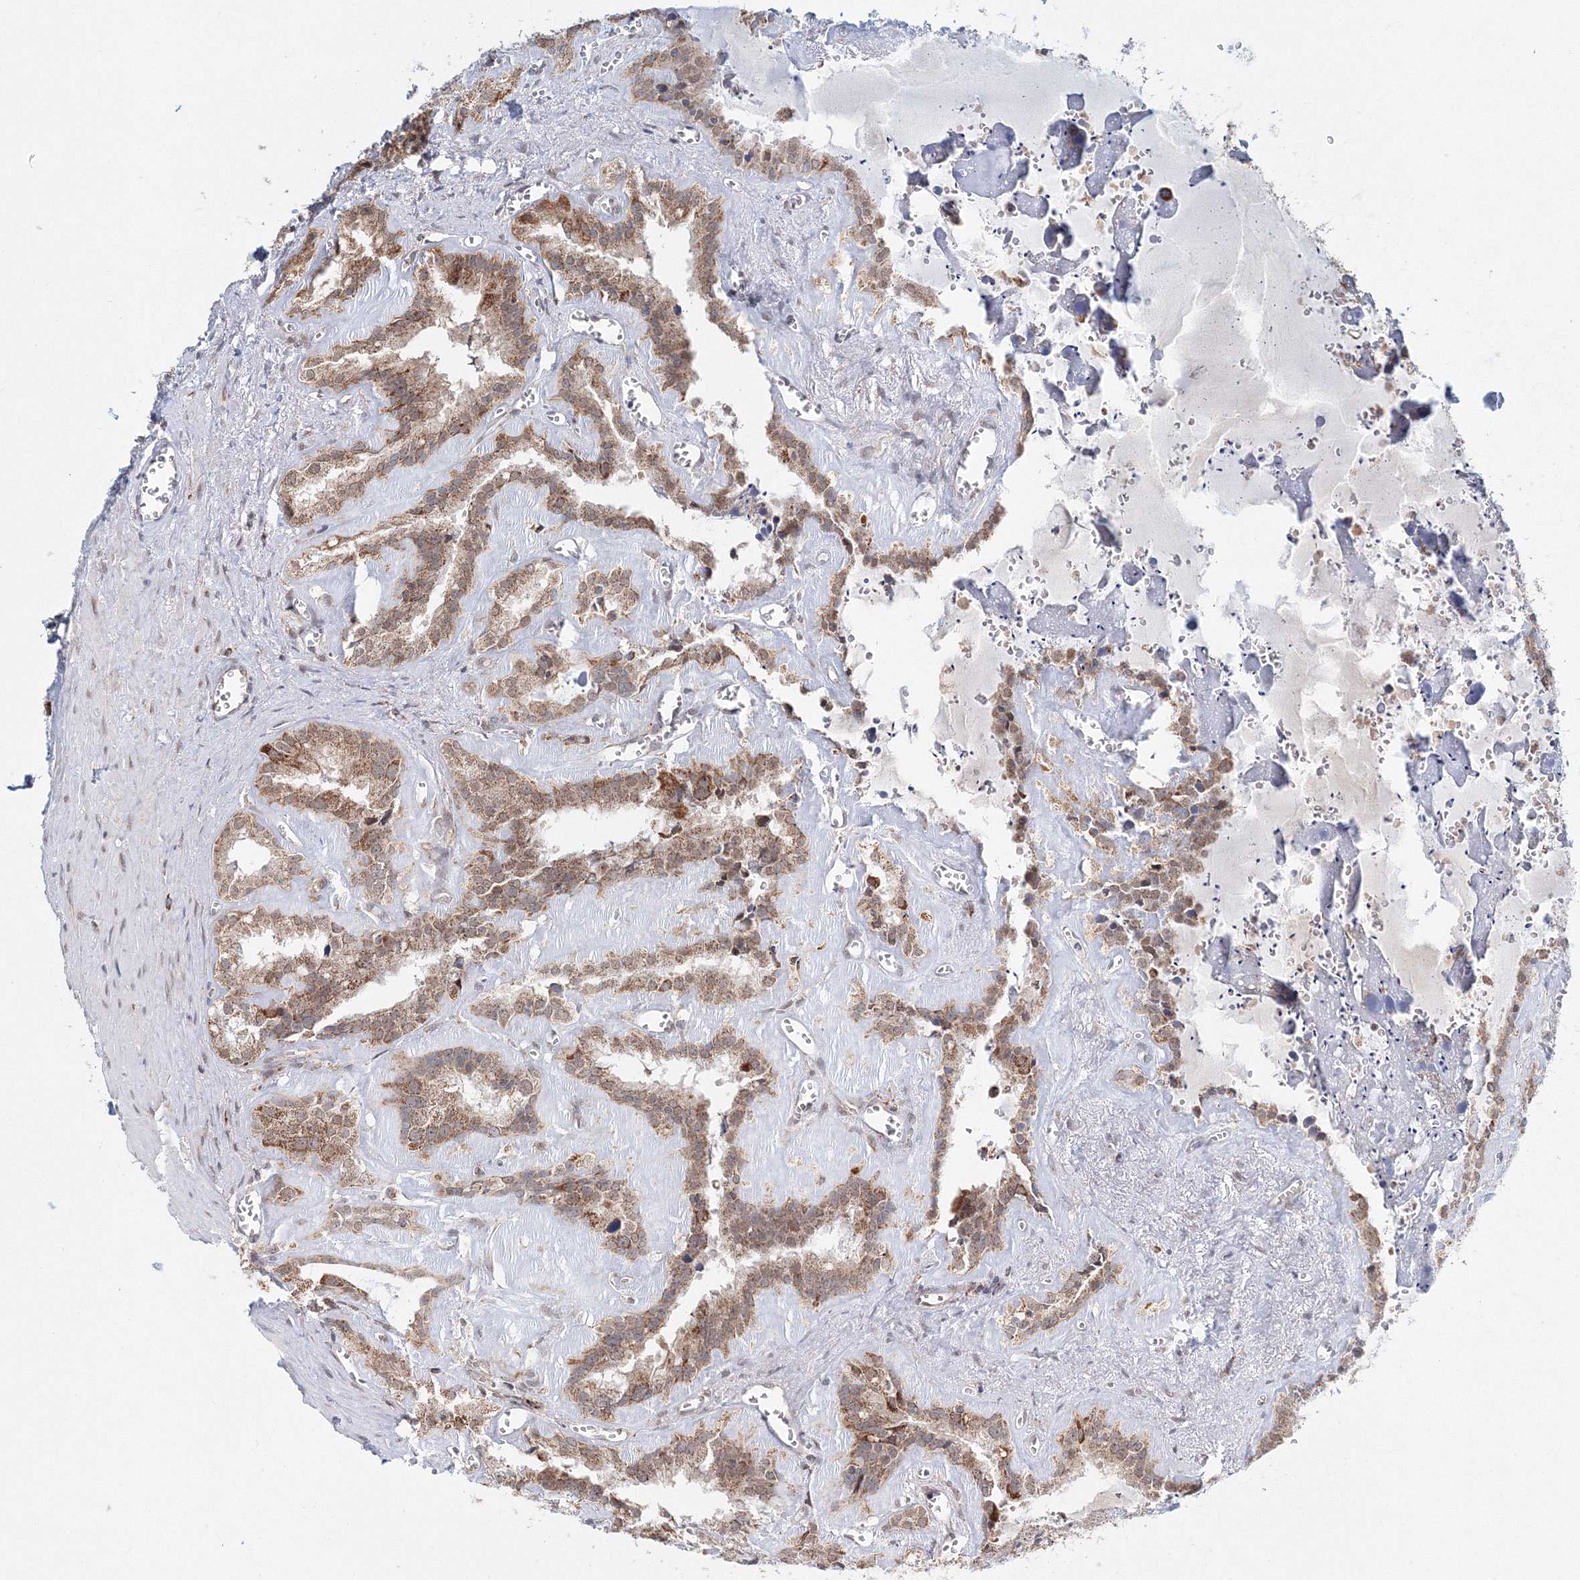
{"staining": {"intensity": "moderate", "quantity": ">75%", "location": "cytoplasmic/membranous,nuclear"}, "tissue": "seminal vesicle", "cell_type": "Glandular cells", "image_type": "normal", "snomed": [{"axis": "morphology", "description": "Normal tissue, NOS"}, {"axis": "topography", "description": "Prostate"}, {"axis": "topography", "description": "Seminal veicle"}], "caption": "Seminal vesicle stained with immunohistochemistry demonstrates moderate cytoplasmic/membranous,nuclear positivity in about >75% of glandular cells.", "gene": "PSMD6", "patient": {"sex": "male", "age": 59}}